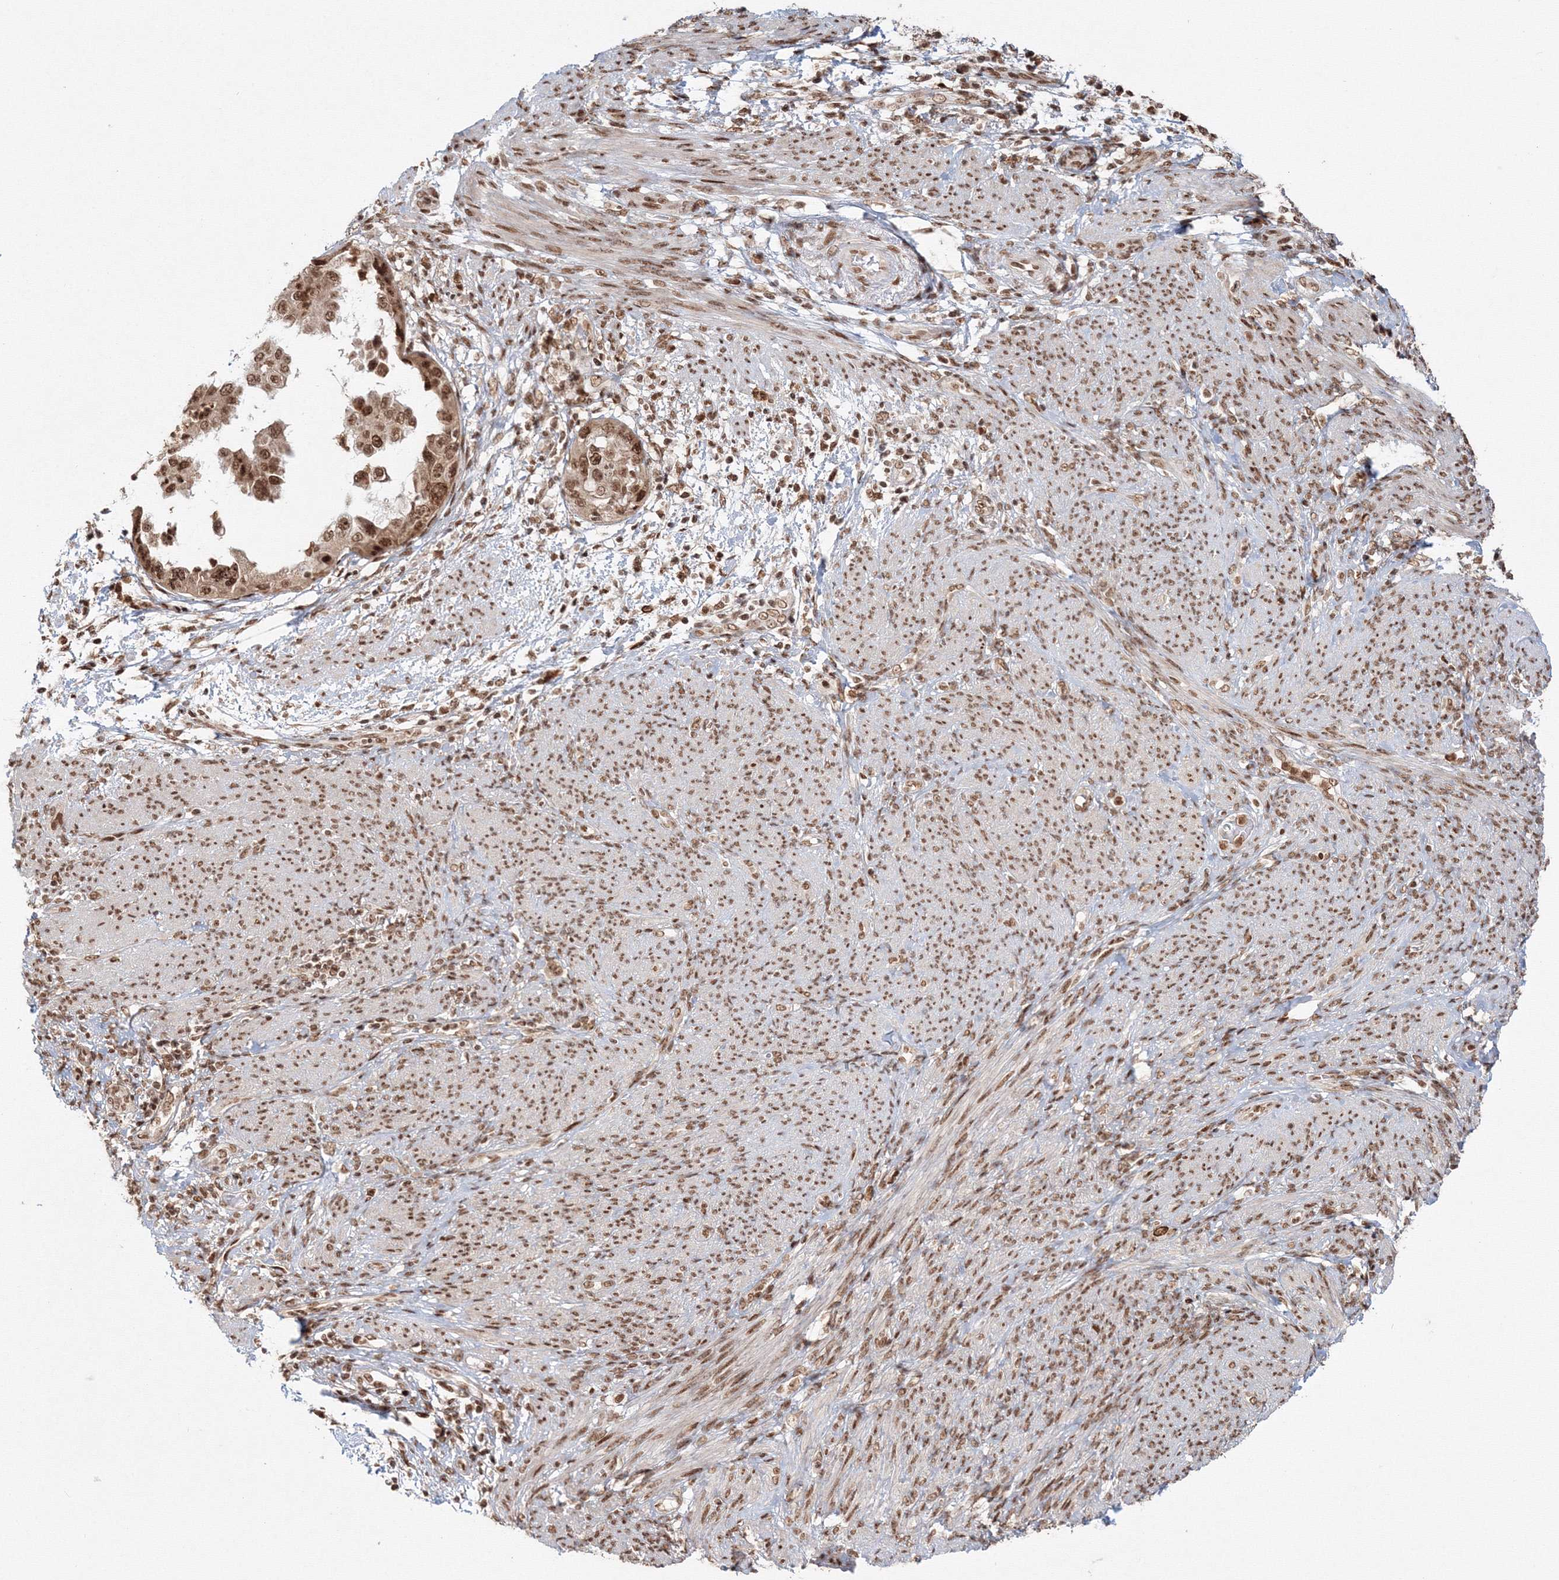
{"staining": {"intensity": "moderate", "quantity": ">75%", "location": "nuclear"}, "tissue": "endometrial cancer", "cell_type": "Tumor cells", "image_type": "cancer", "snomed": [{"axis": "morphology", "description": "Adenocarcinoma, NOS"}, {"axis": "topography", "description": "Endometrium"}], "caption": "DAB immunohistochemical staining of human adenocarcinoma (endometrial) shows moderate nuclear protein positivity in approximately >75% of tumor cells.", "gene": "KIF20A", "patient": {"sex": "female", "age": 85}}